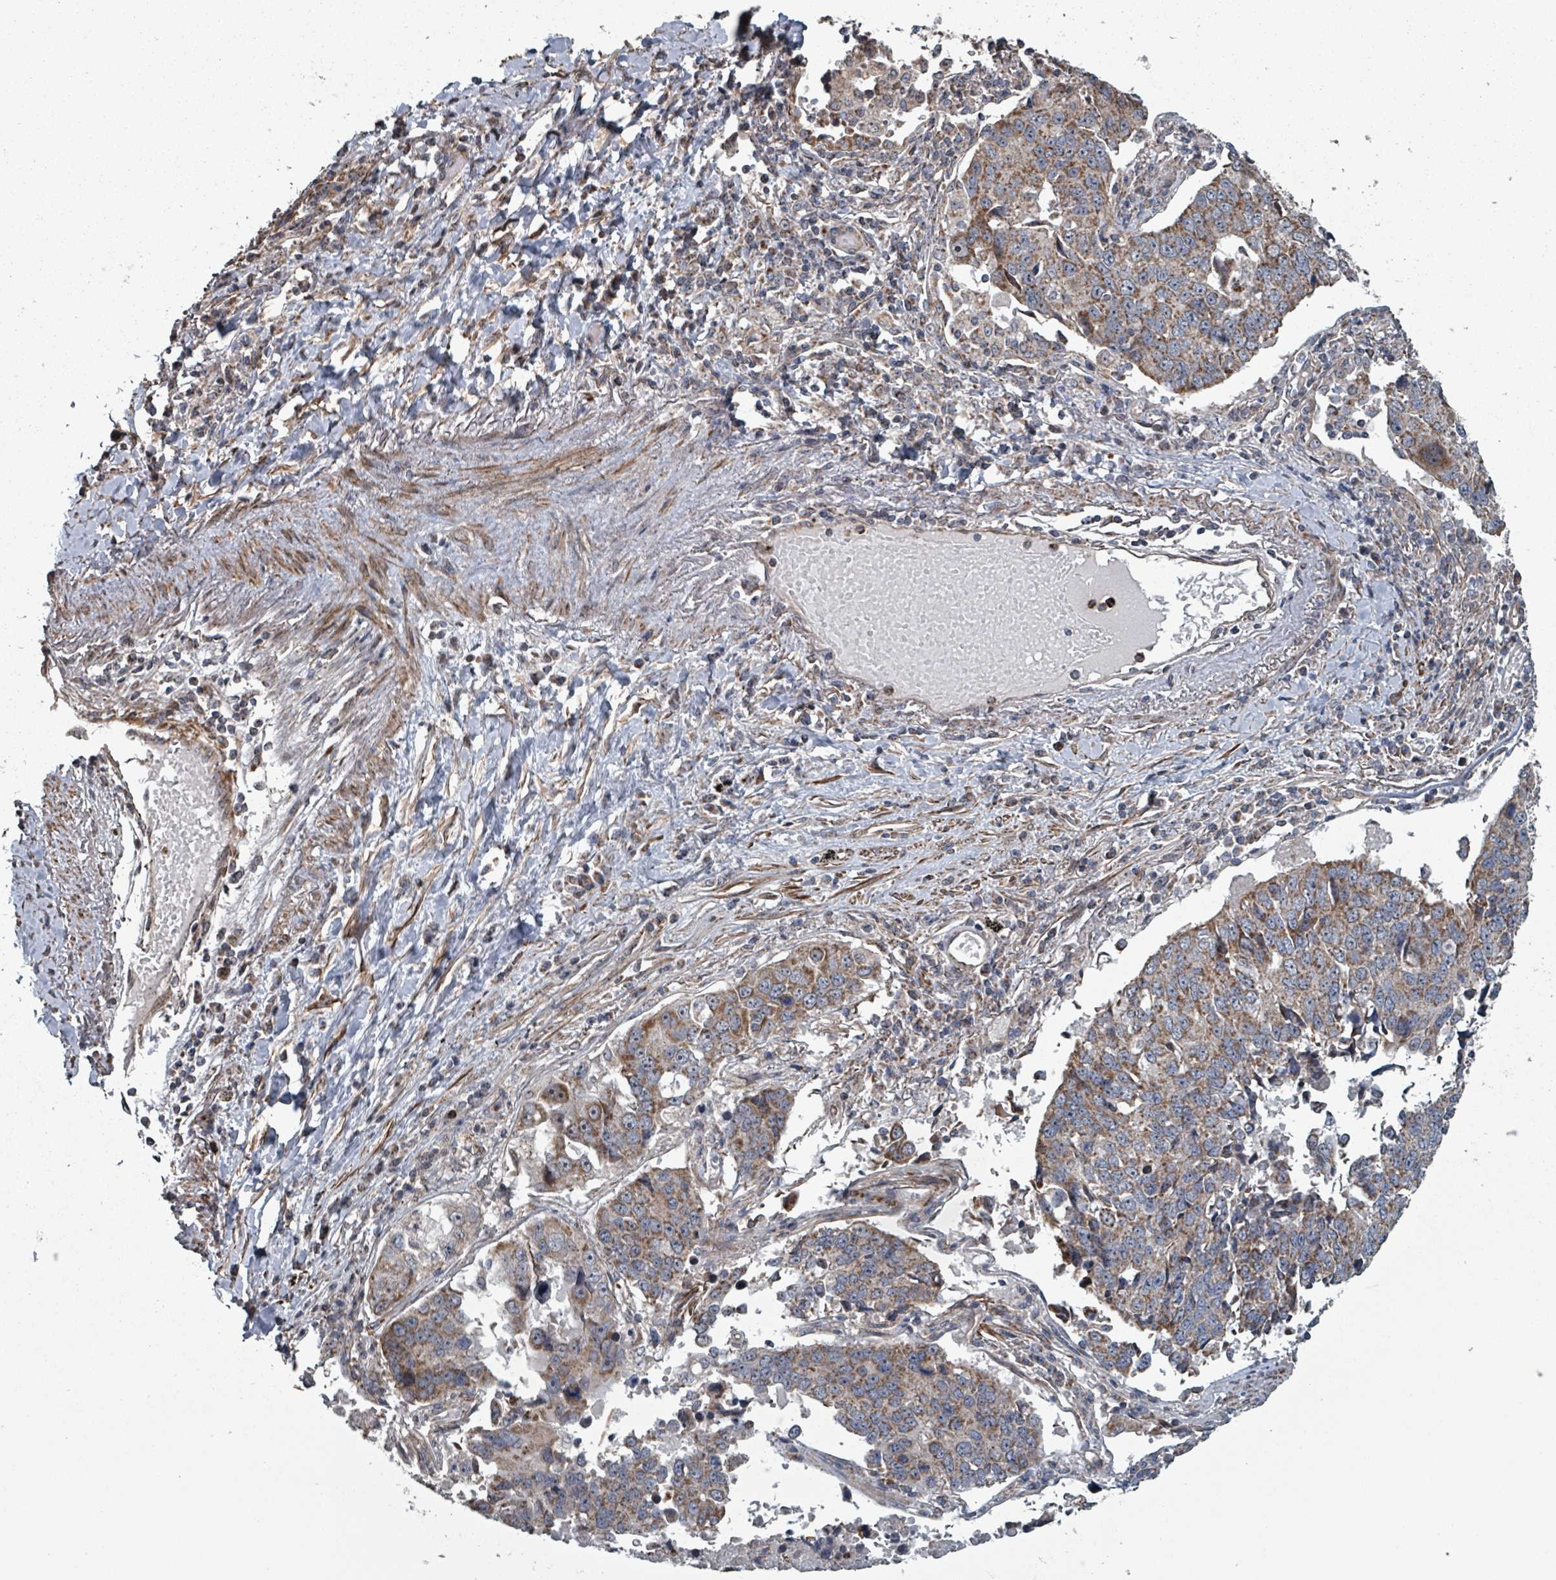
{"staining": {"intensity": "moderate", "quantity": ">75%", "location": "cytoplasmic/membranous"}, "tissue": "lung cancer", "cell_type": "Tumor cells", "image_type": "cancer", "snomed": [{"axis": "morphology", "description": "Squamous cell carcinoma, NOS"}, {"axis": "topography", "description": "Lung"}], "caption": "Protein staining by immunohistochemistry displays moderate cytoplasmic/membranous positivity in about >75% of tumor cells in lung squamous cell carcinoma.", "gene": "MRPL4", "patient": {"sex": "female", "age": 66}}